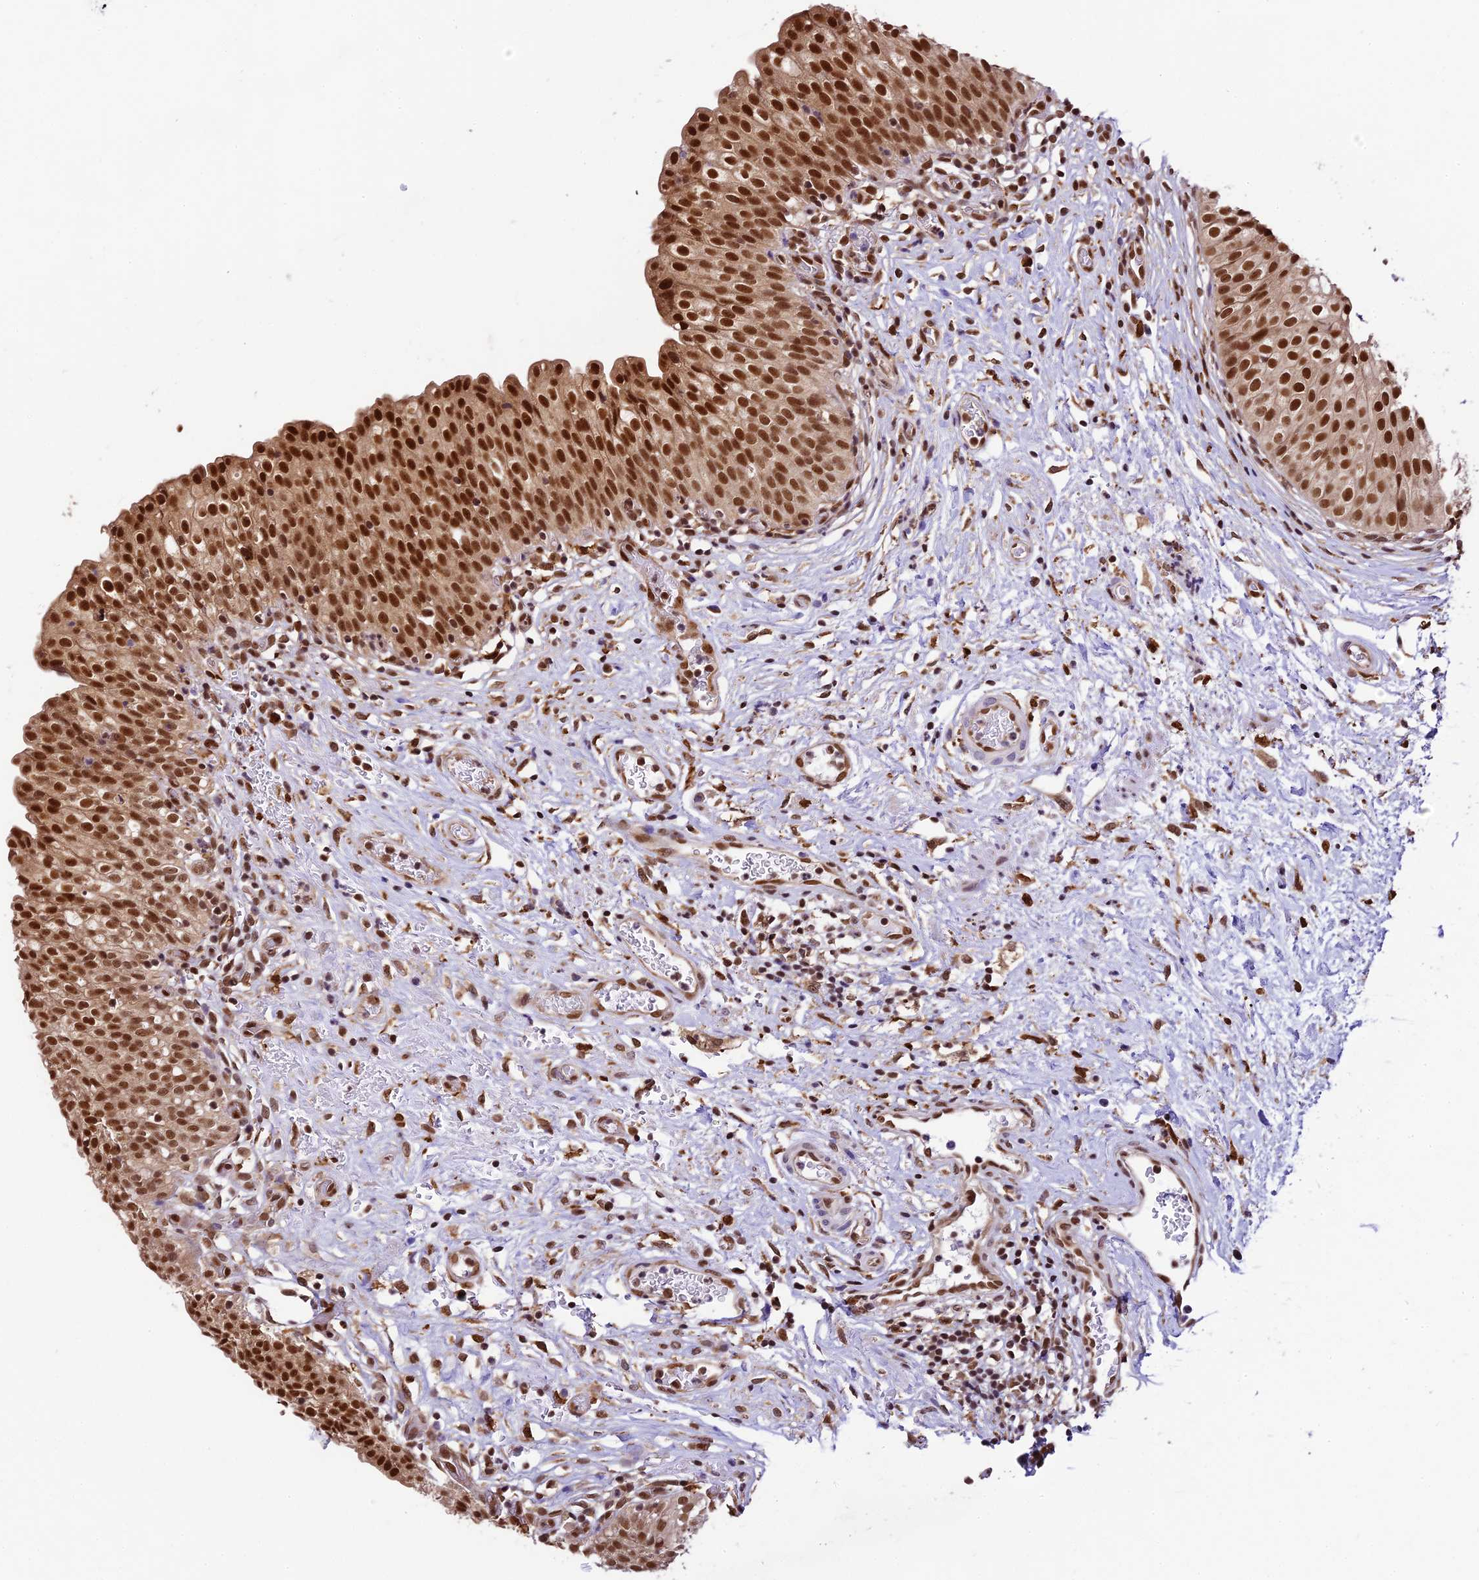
{"staining": {"intensity": "strong", "quantity": ">75%", "location": "nuclear"}, "tissue": "urinary bladder", "cell_type": "Urothelial cells", "image_type": "normal", "snomed": [{"axis": "morphology", "description": "Normal tissue, NOS"}, {"axis": "topography", "description": "Urinary bladder"}], "caption": "Protein analysis of benign urinary bladder displays strong nuclear positivity in about >75% of urothelial cells. Nuclei are stained in blue.", "gene": "TRIM22", "patient": {"sex": "male", "age": 55}}